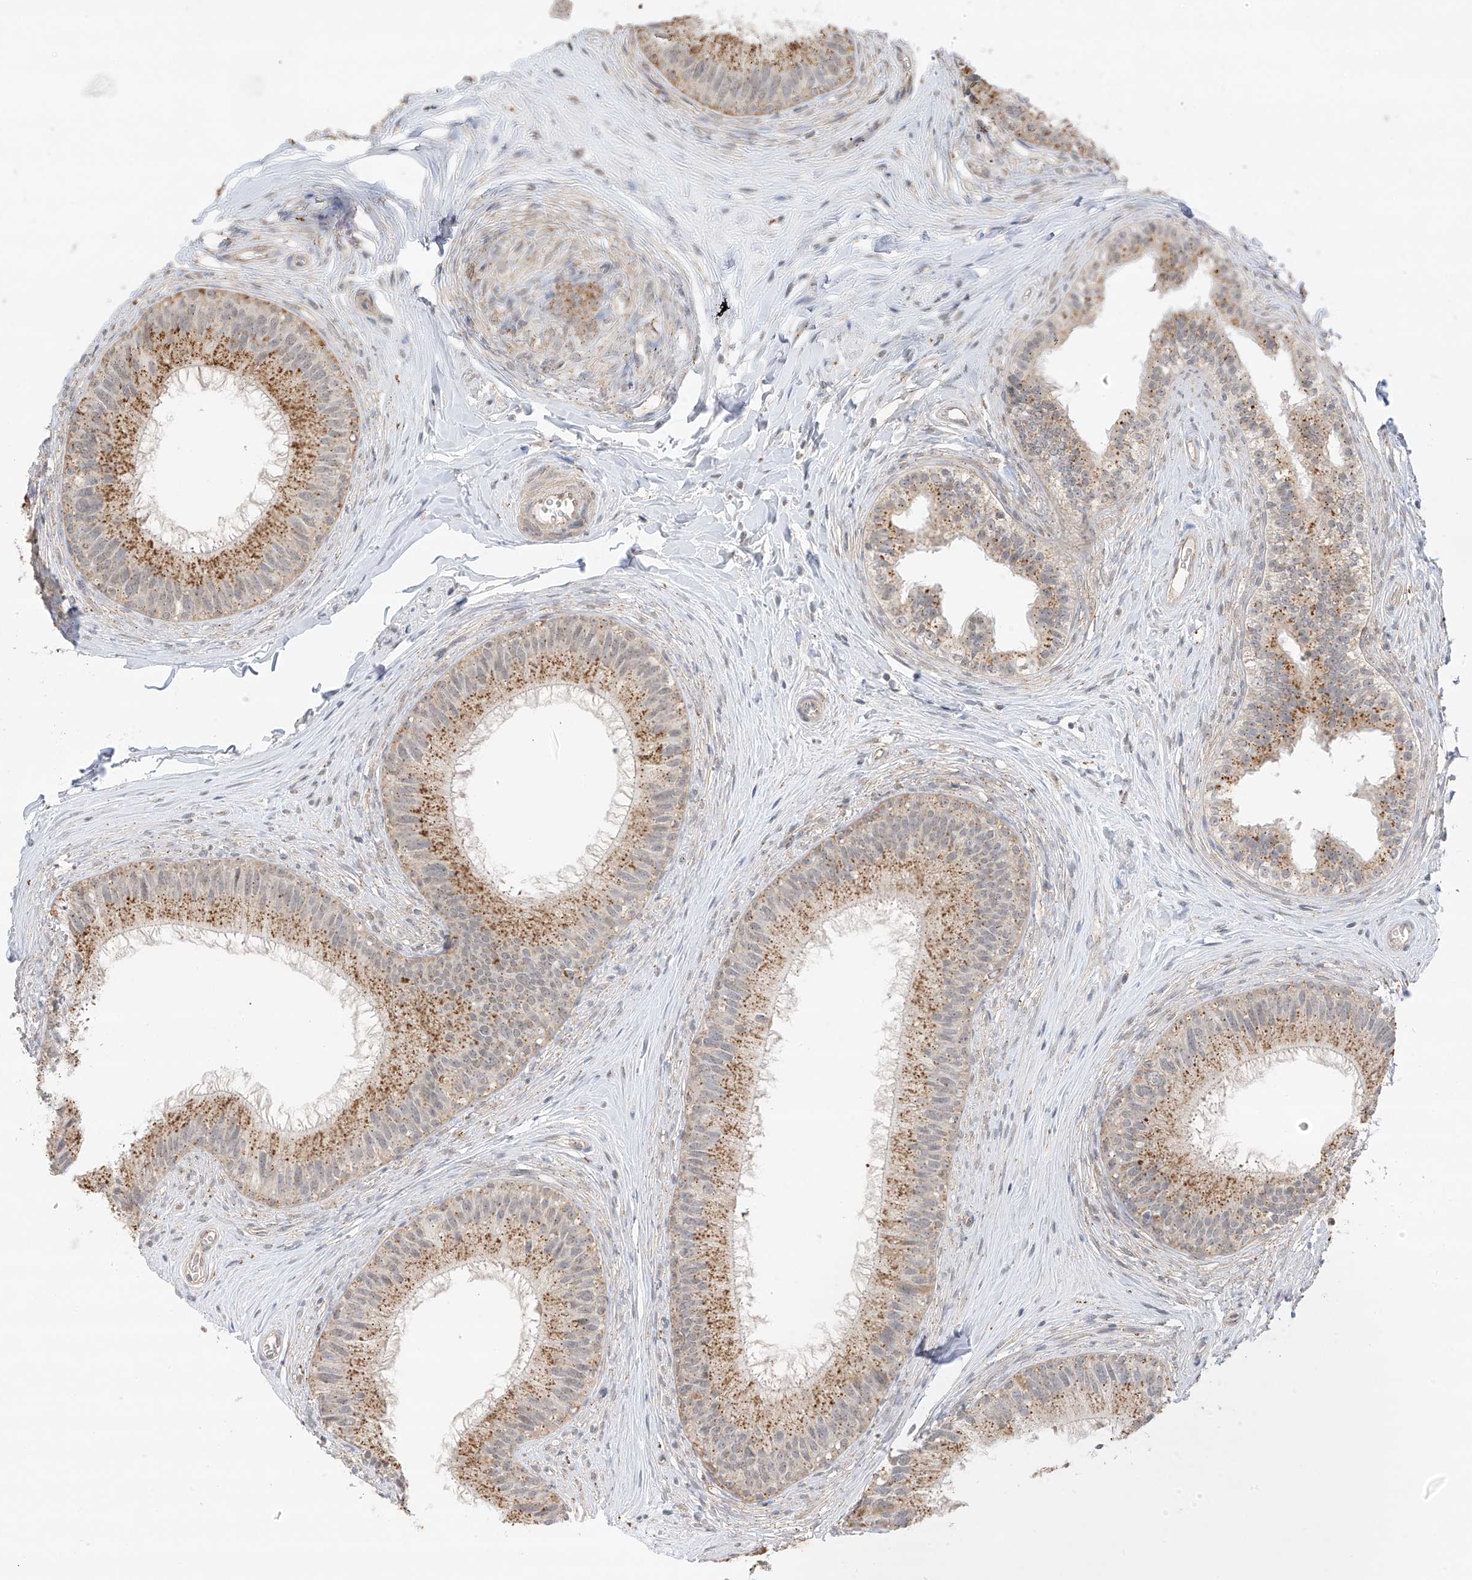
{"staining": {"intensity": "strong", "quantity": "25%-75%", "location": "cytoplasmic/membranous"}, "tissue": "epididymis", "cell_type": "Glandular cells", "image_type": "normal", "snomed": [{"axis": "morphology", "description": "Normal tissue, NOS"}, {"axis": "topography", "description": "Epididymis"}], "caption": "This is a micrograph of immunohistochemistry staining of benign epididymis, which shows strong positivity in the cytoplasmic/membranous of glandular cells.", "gene": "N4BP3", "patient": {"sex": "male", "age": 27}}